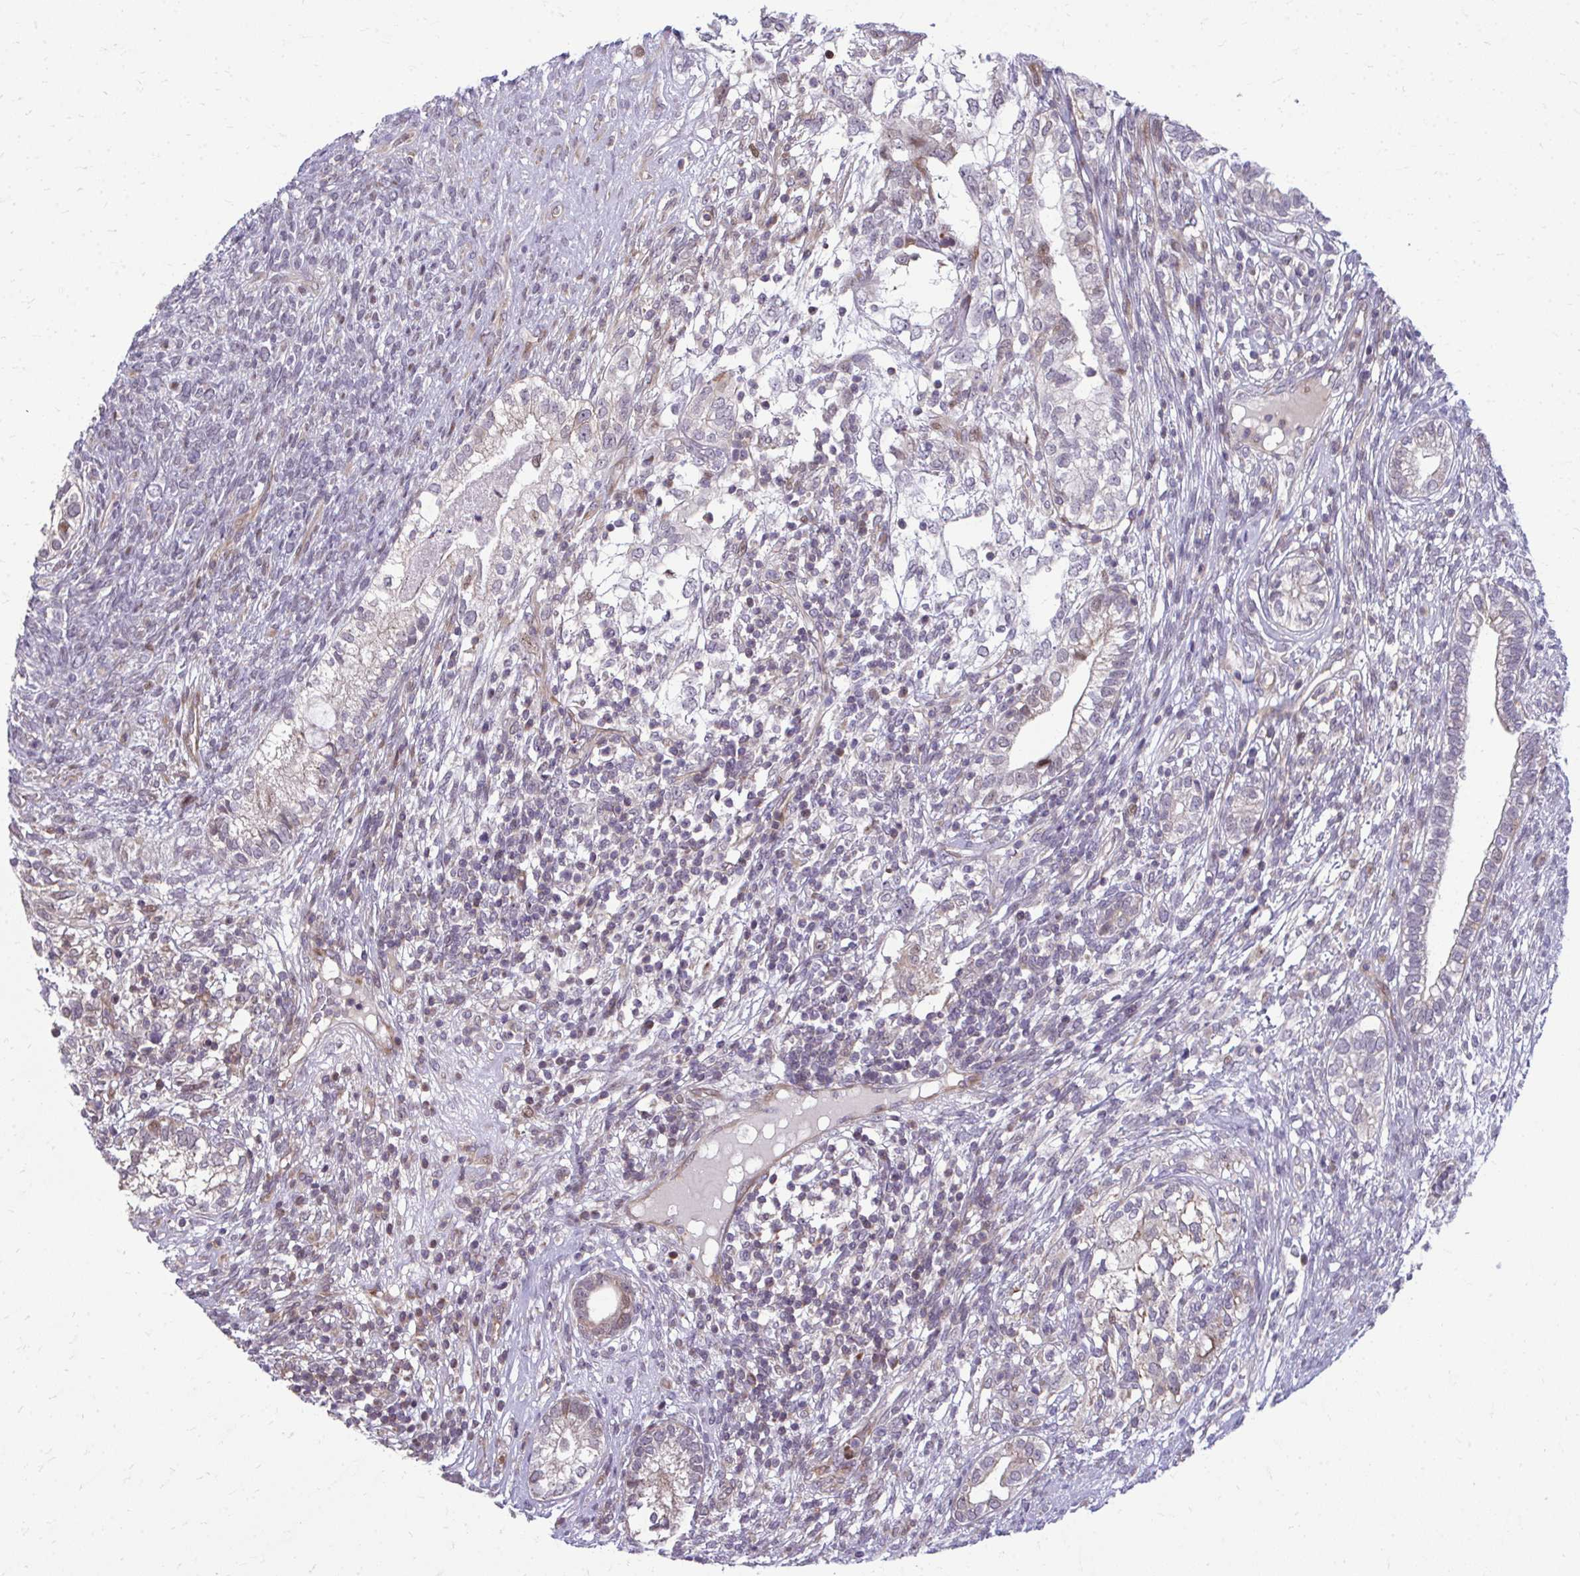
{"staining": {"intensity": "weak", "quantity": "<25%", "location": "nuclear"}, "tissue": "testis cancer", "cell_type": "Tumor cells", "image_type": "cancer", "snomed": [{"axis": "morphology", "description": "Seminoma, NOS"}, {"axis": "morphology", "description": "Carcinoma, Embryonal, NOS"}, {"axis": "topography", "description": "Testis"}], "caption": "Testis seminoma was stained to show a protein in brown. There is no significant staining in tumor cells.", "gene": "MAF1", "patient": {"sex": "male", "age": 41}}